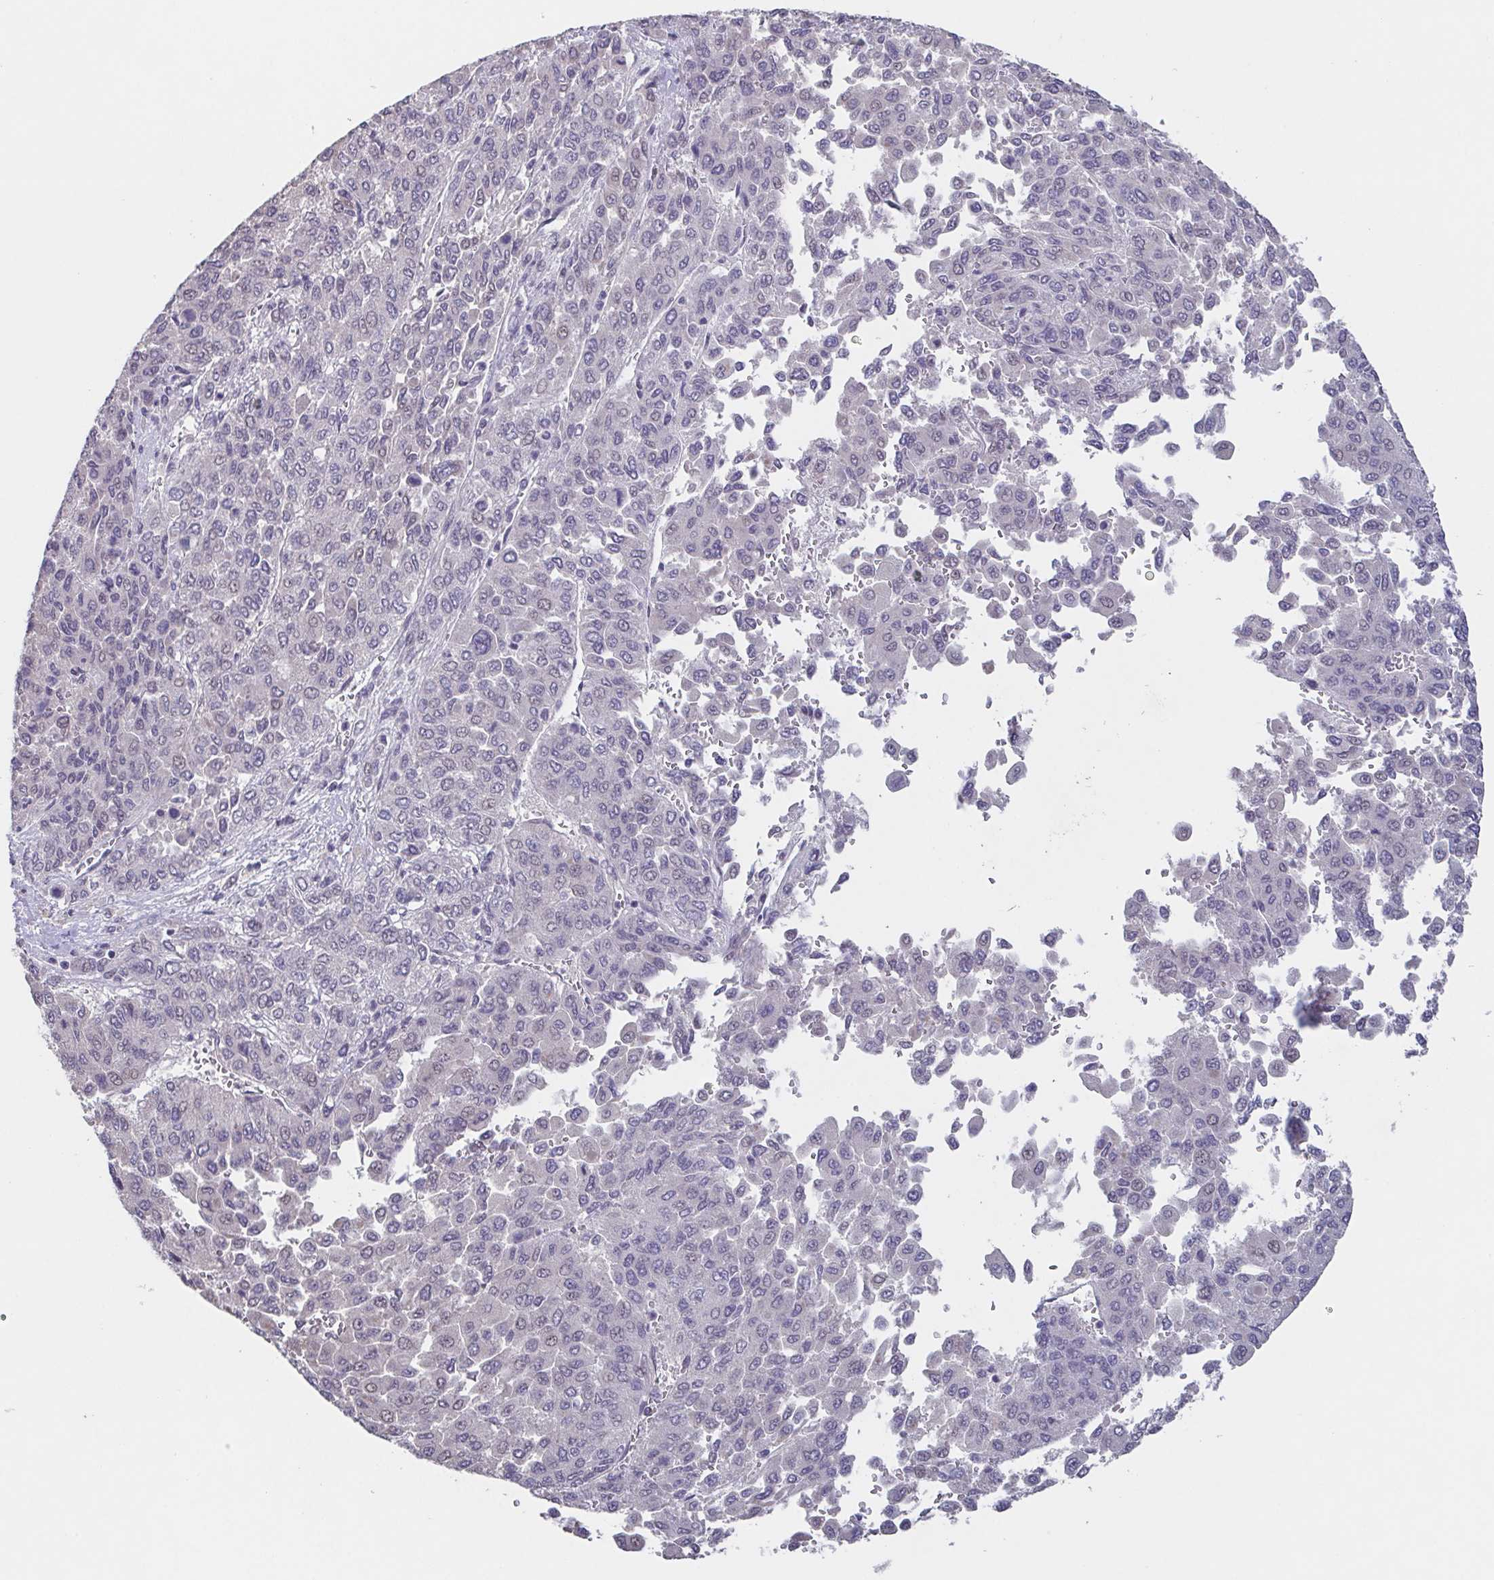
{"staining": {"intensity": "negative", "quantity": "none", "location": "none"}, "tissue": "liver cancer", "cell_type": "Tumor cells", "image_type": "cancer", "snomed": [{"axis": "morphology", "description": "Carcinoma, Hepatocellular, NOS"}, {"axis": "topography", "description": "Liver"}], "caption": "Photomicrograph shows no significant protein staining in tumor cells of liver hepatocellular carcinoma. (Stains: DAB immunohistochemistry (IHC) with hematoxylin counter stain, Microscopy: brightfield microscopy at high magnification).", "gene": "GHRL", "patient": {"sex": "female", "age": 41}}